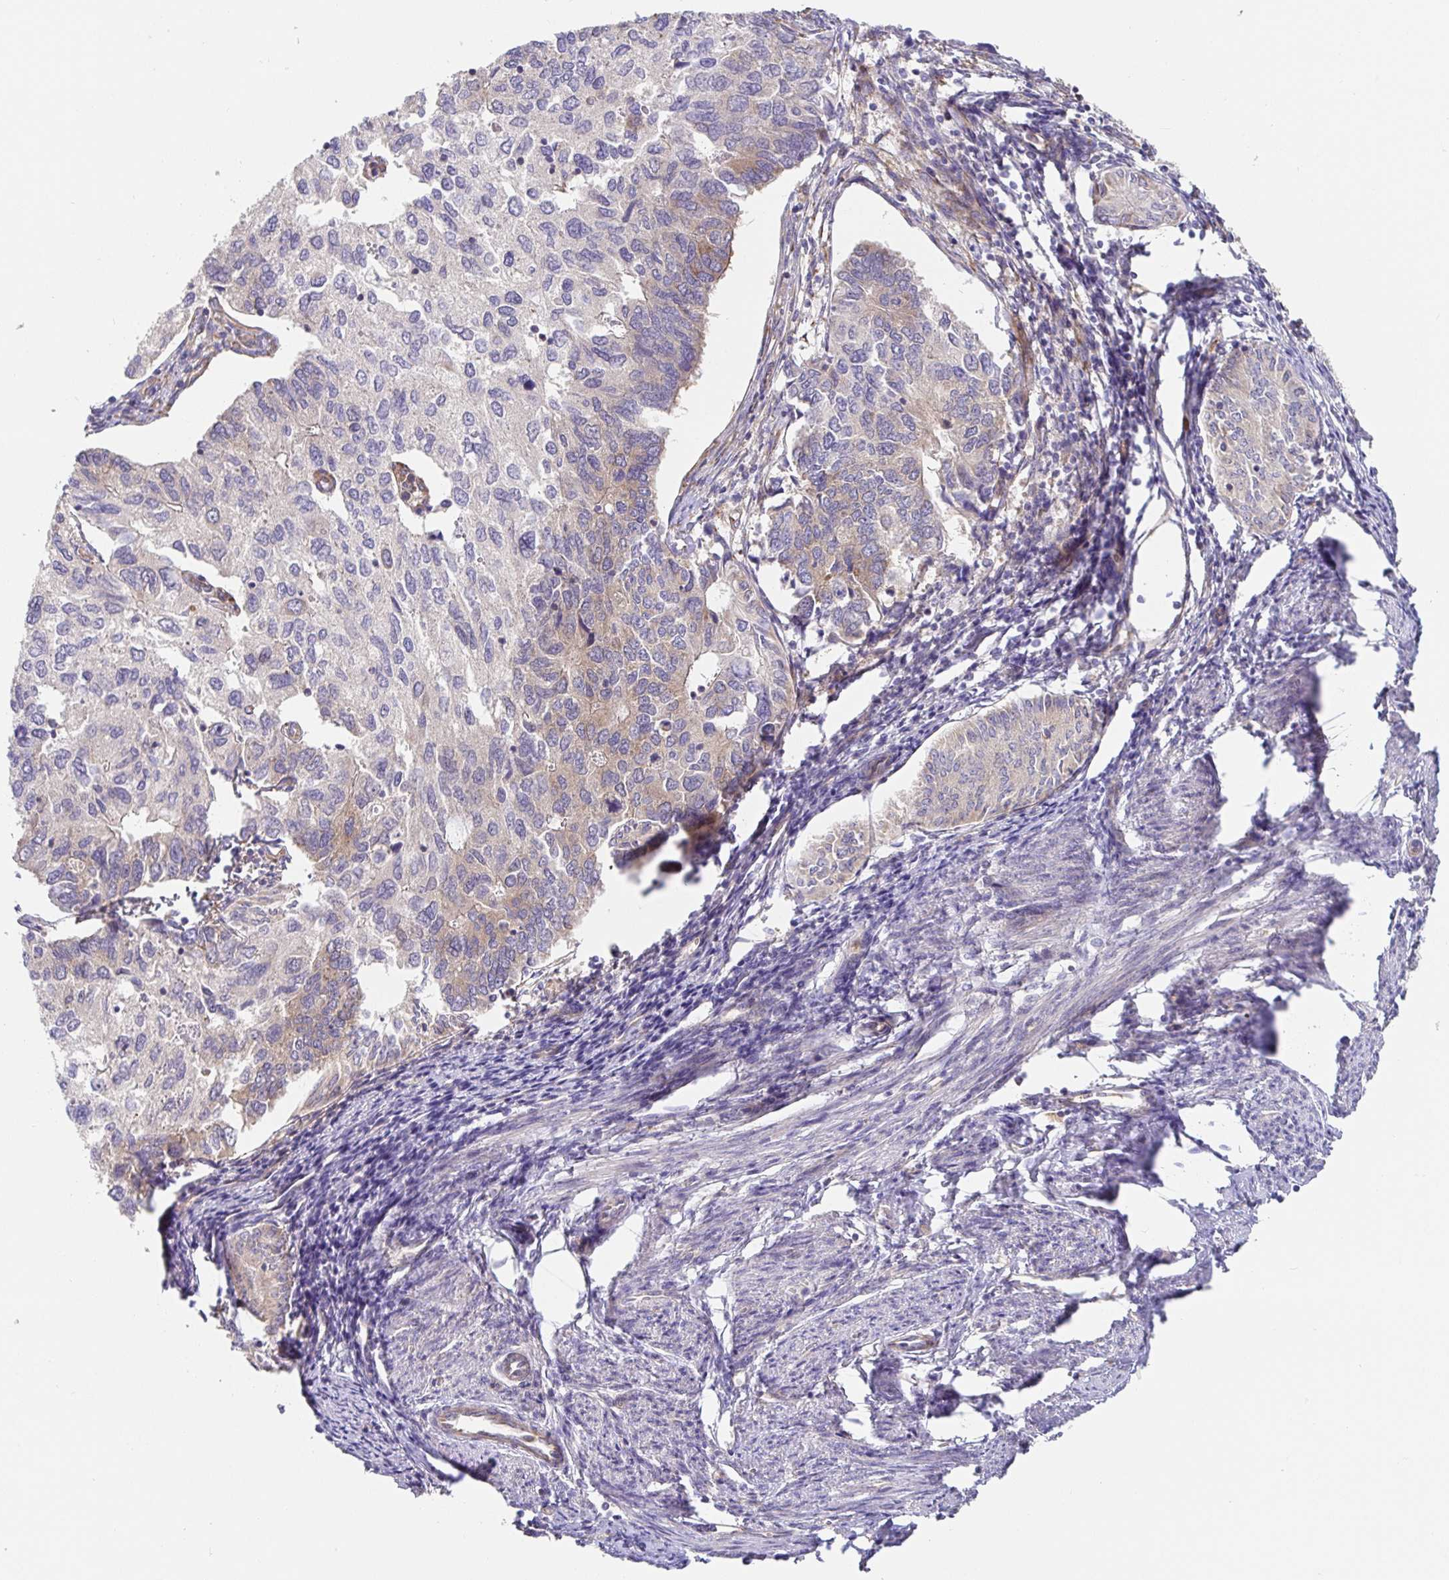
{"staining": {"intensity": "weak", "quantity": "<25%", "location": "cytoplasmic/membranous"}, "tissue": "endometrial cancer", "cell_type": "Tumor cells", "image_type": "cancer", "snomed": [{"axis": "morphology", "description": "Carcinoma, NOS"}, {"axis": "topography", "description": "Uterus"}], "caption": "Immunohistochemistry (IHC) photomicrograph of neoplastic tissue: carcinoma (endometrial) stained with DAB (3,3'-diaminobenzidine) displays no significant protein expression in tumor cells.", "gene": "PDPK1", "patient": {"sex": "female", "age": 76}}